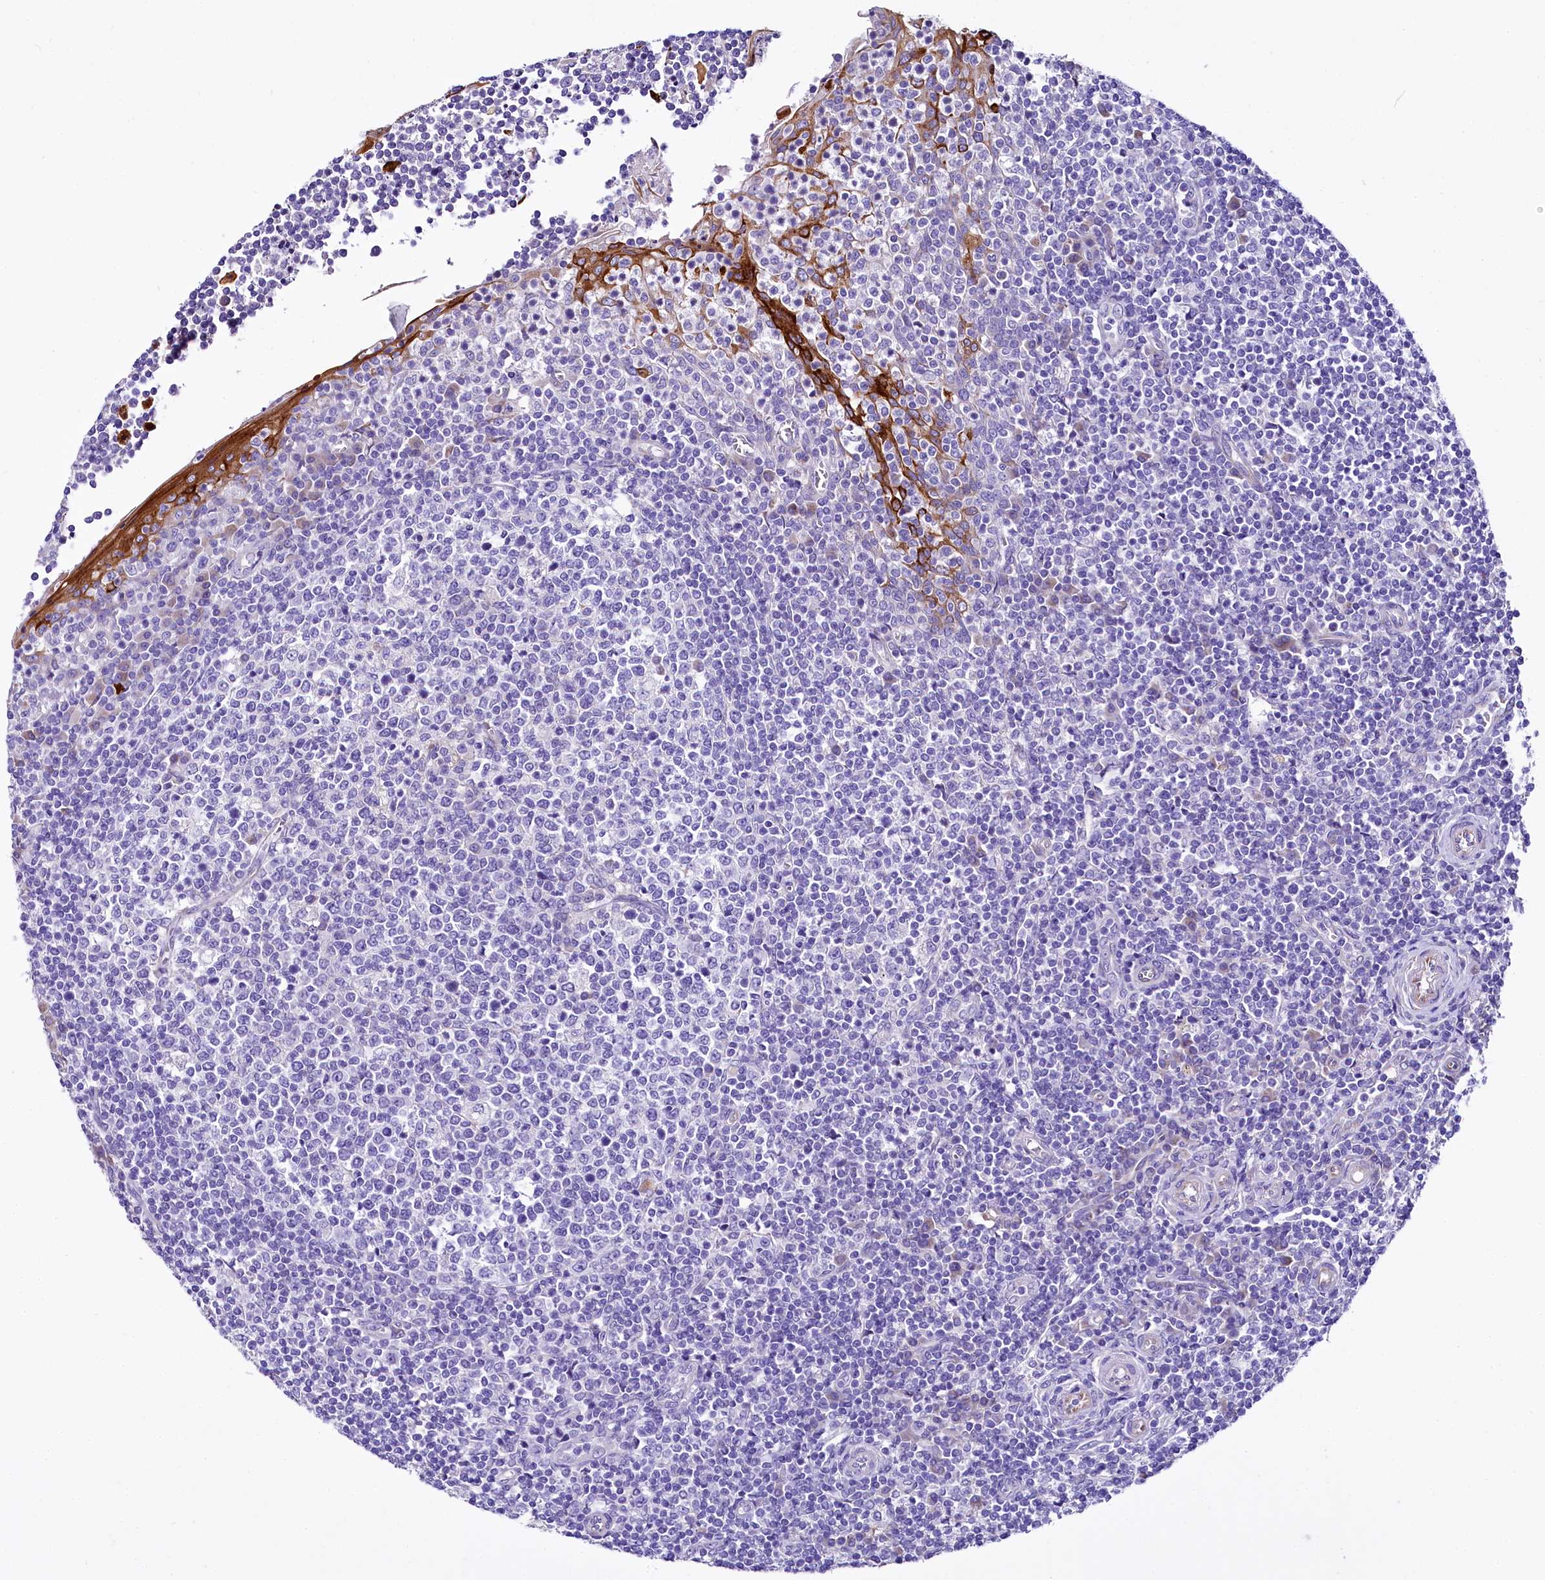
{"staining": {"intensity": "negative", "quantity": "none", "location": "none"}, "tissue": "tonsil", "cell_type": "Germinal center cells", "image_type": "normal", "snomed": [{"axis": "morphology", "description": "Normal tissue, NOS"}, {"axis": "topography", "description": "Tonsil"}], "caption": "The IHC micrograph has no significant positivity in germinal center cells of tonsil.", "gene": "A2ML1", "patient": {"sex": "female", "age": 19}}